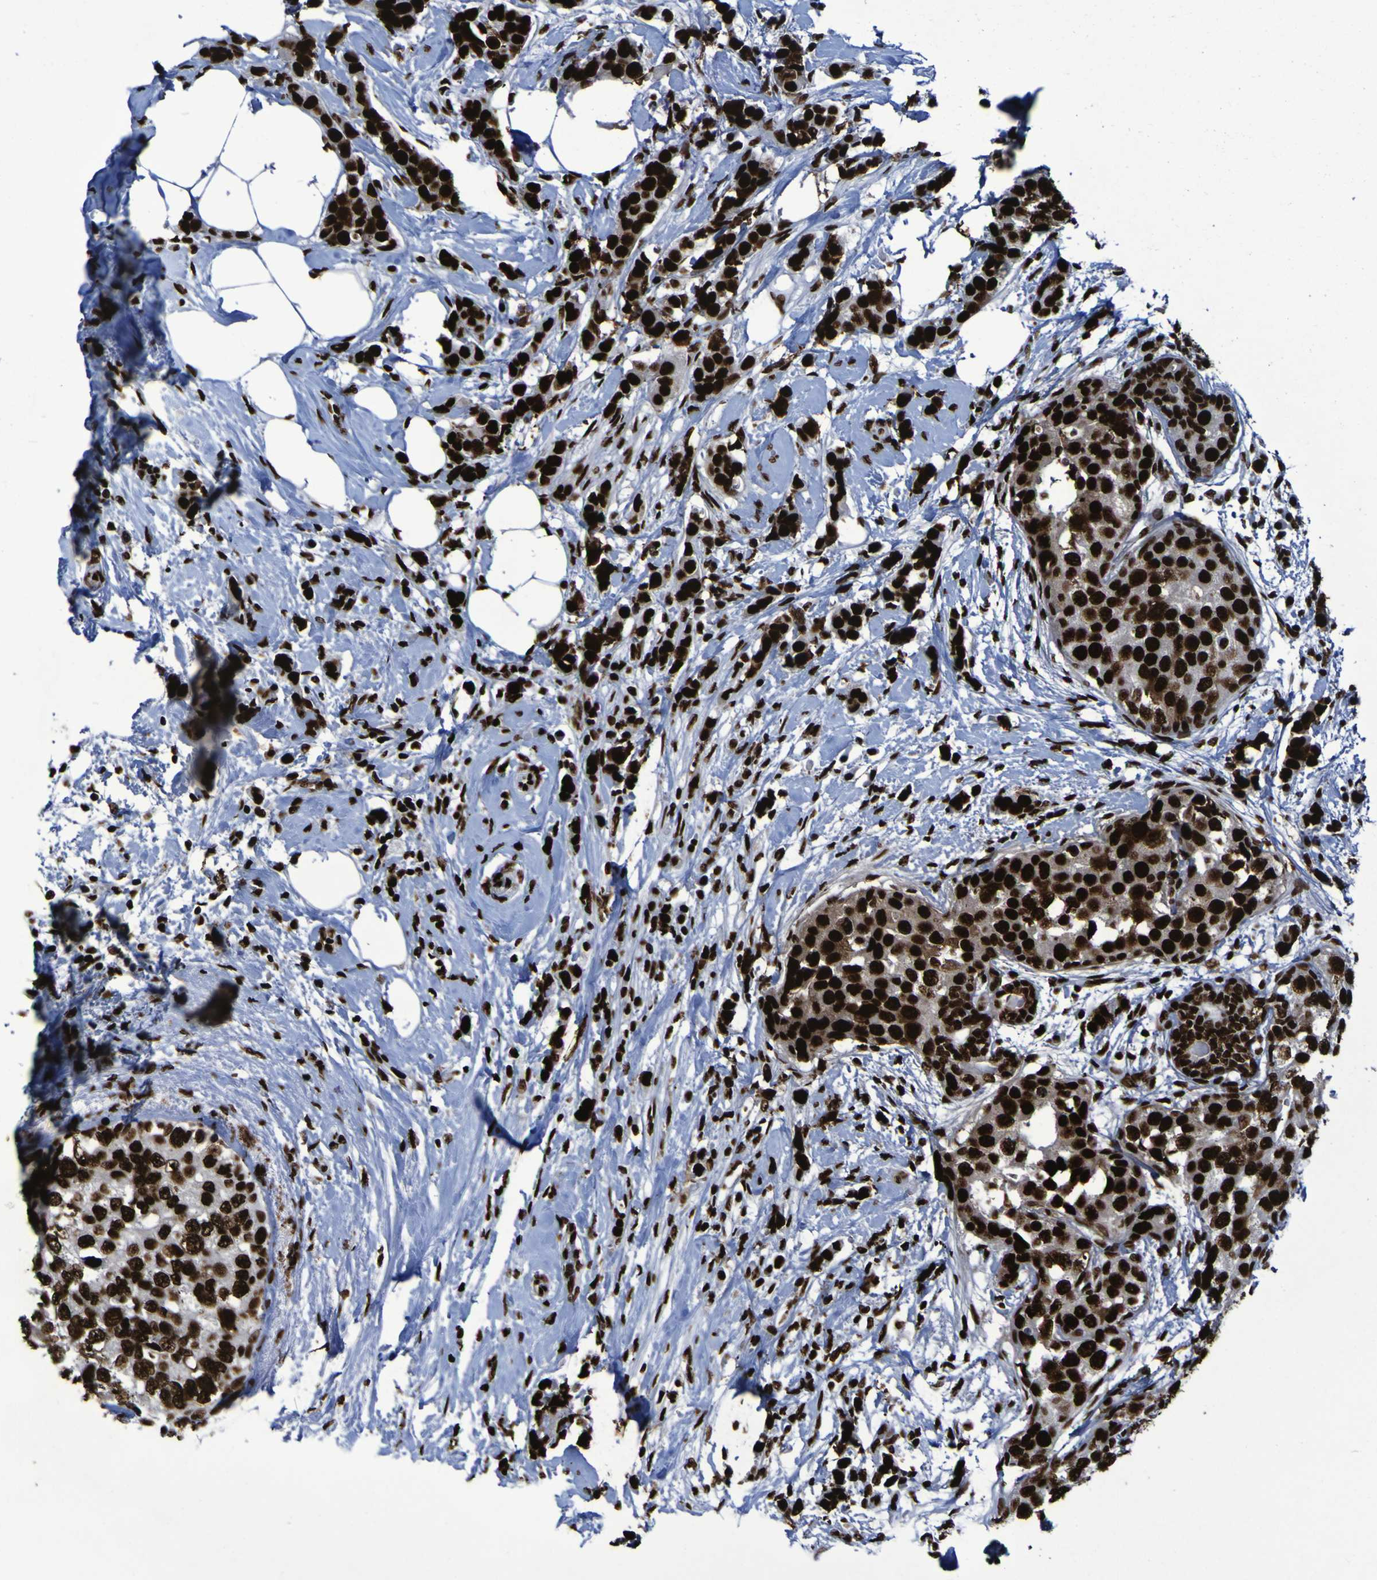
{"staining": {"intensity": "strong", "quantity": ">75%", "location": "nuclear"}, "tissue": "breast cancer", "cell_type": "Tumor cells", "image_type": "cancer", "snomed": [{"axis": "morphology", "description": "Normal tissue, NOS"}, {"axis": "morphology", "description": "Duct carcinoma"}, {"axis": "topography", "description": "Breast"}], "caption": "Breast cancer tissue demonstrates strong nuclear staining in about >75% of tumor cells, visualized by immunohistochemistry.", "gene": "NPM1", "patient": {"sex": "female", "age": 50}}